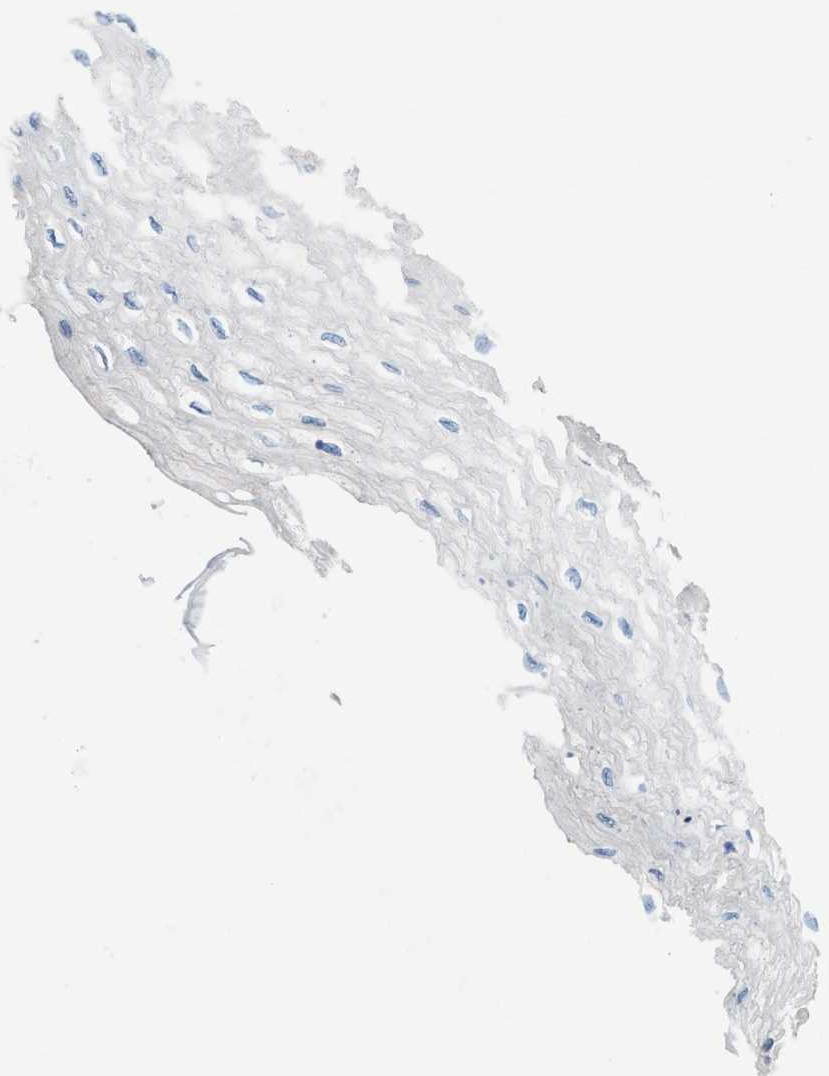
{"staining": {"intensity": "negative", "quantity": "none", "location": "none"}, "tissue": "esophagus", "cell_type": "Squamous epithelial cells", "image_type": "normal", "snomed": [{"axis": "morphology", "description": "Normal tissue, NOS"}, {"axis": "topography", "description": "Esophagus"}], "caption": "The micrograph exhibits no significant staining in squamous epithelial cells of esophagus.", "gene": "AOAH", "patient": {"sex": "female", "age": 72}}